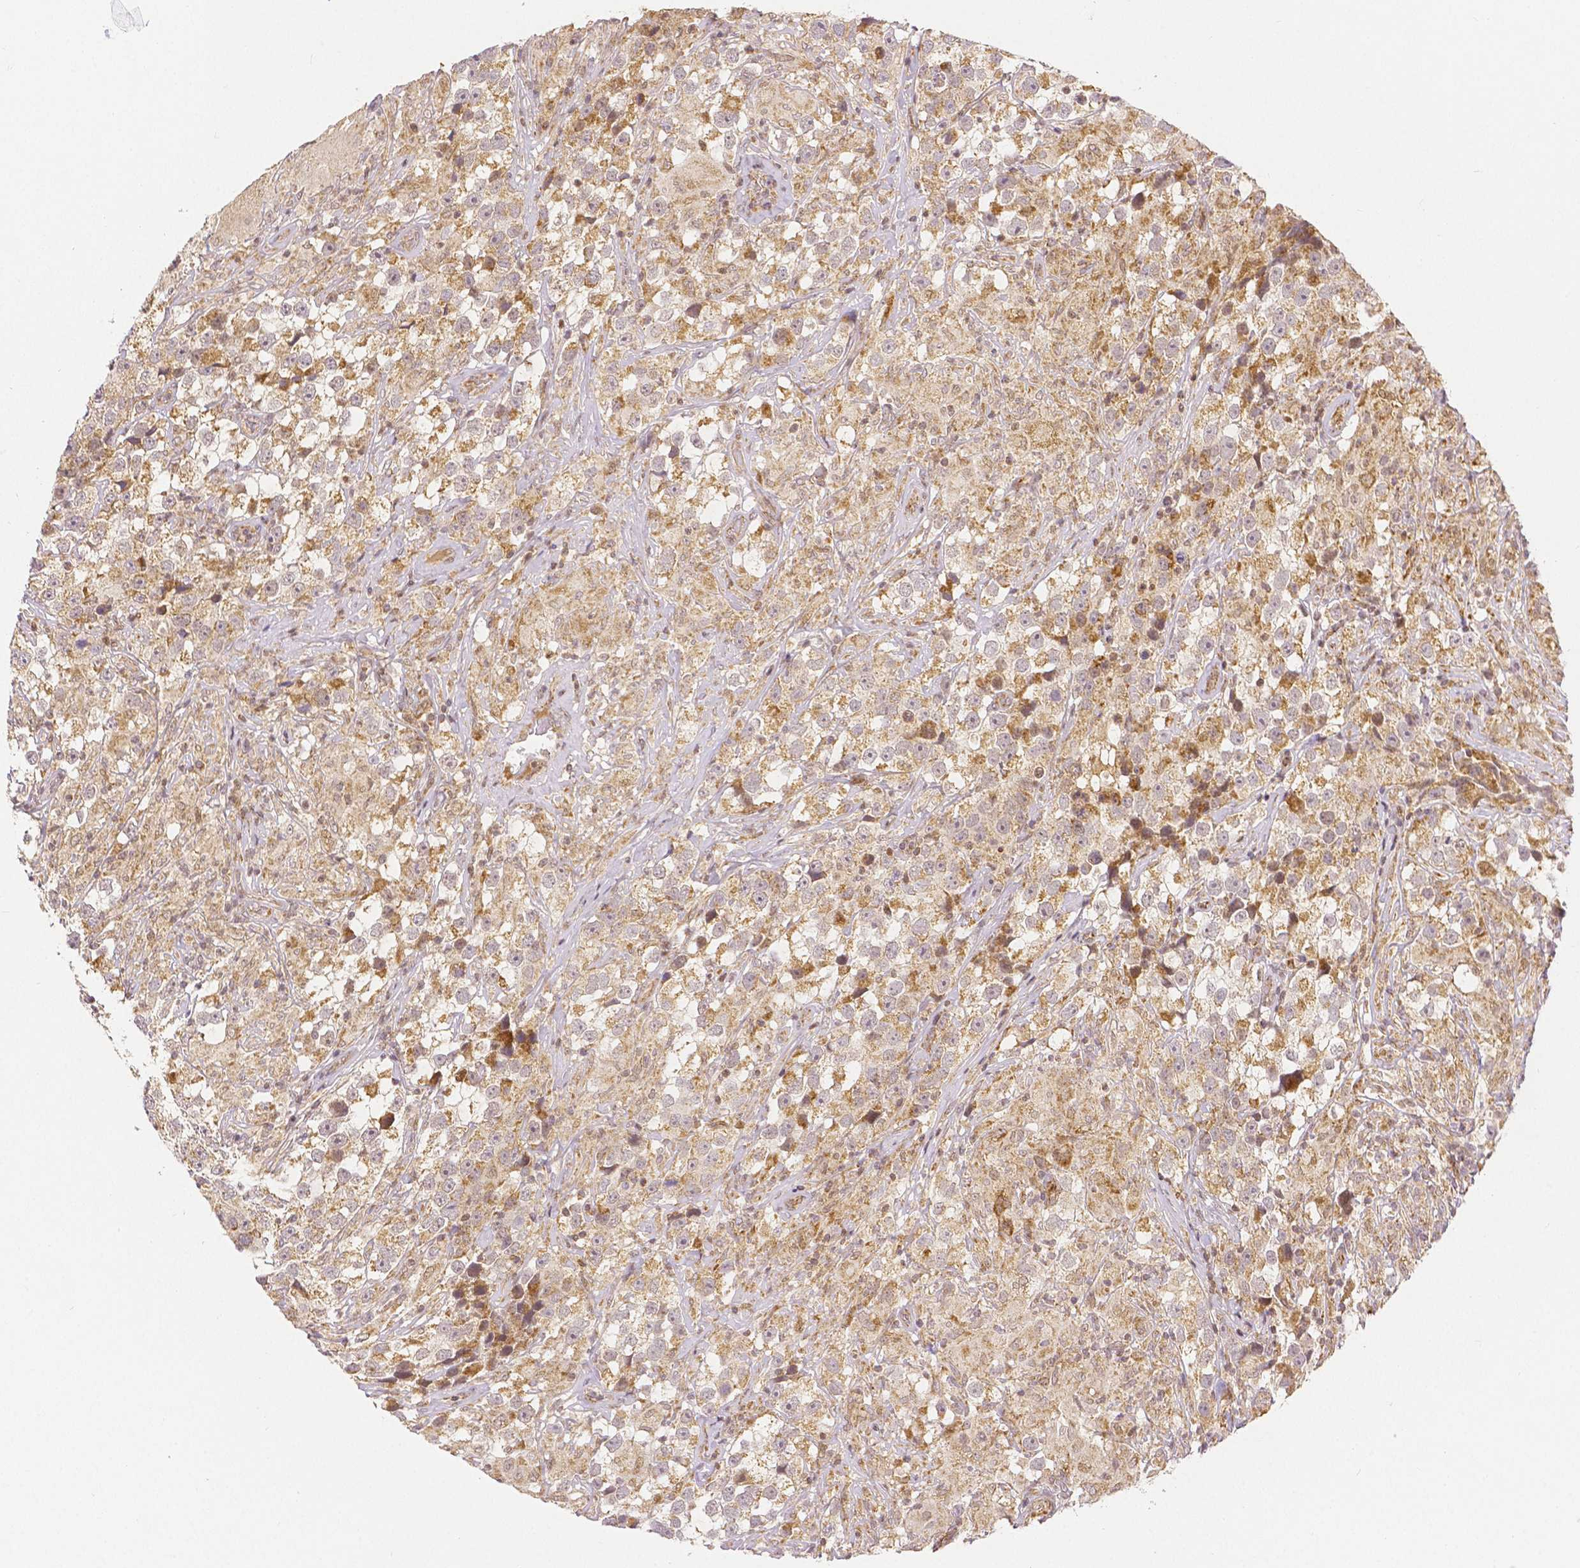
{"staining": {"intensity": "weak", "quantity": "25%-75%", "location": "cytoplasmic/membranous,nuclear"}, "tissue": "testis cancer", "cell_type": "Tumor cells", "image_type": "cancer", "snomed": [{"axis": "morphology", "description": "Seminoma, NOS"}, {"axis": "topography", "description": "Testis"}], "caption": "Tumor cells show low levels of weak cytoplasmic/membranous and nuclear staining in about 25%-75% of cells in testis cancer (seminoma).", "gene": "RHOT1", "patient": {"sex": "male", "age": 46}}